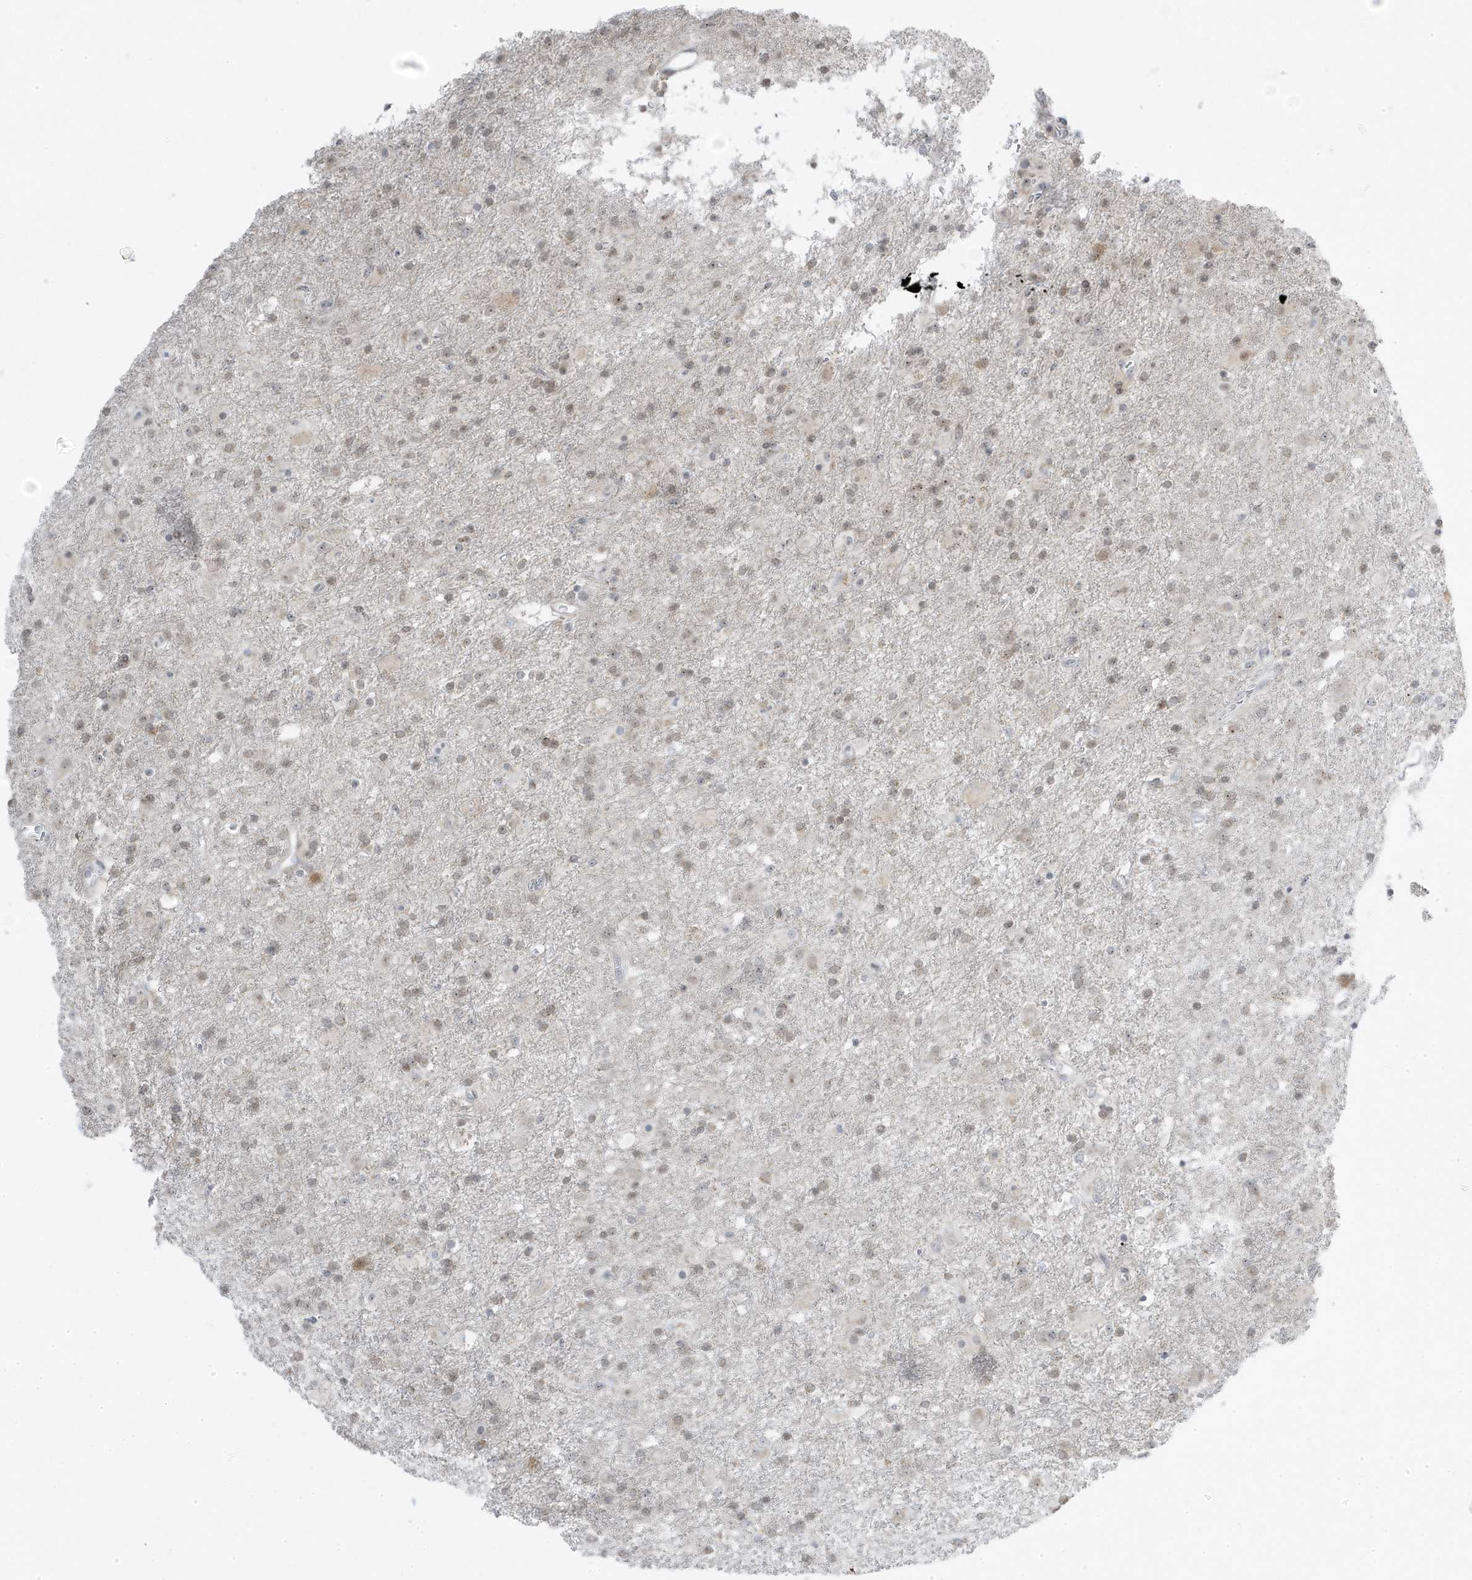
{"staining": {"intensity": "weak", "quantity": "25%-75%", "location": "nuclear"}, "tissue": "glioma", "cell_type": "Tumor cells", "image_type": "cancer", "snomed": [{"axis": "morphology", "description": "Glioma, malignant, Low grade"}, {"axis": "topography", "description": "Brain"}], "caption": "This is an image of IHC staining of glioma, which shows weak expression in the nuclear of tumor cells.", "gene": "TSEN15", "patient": {"sex": "male", "age": 65}}